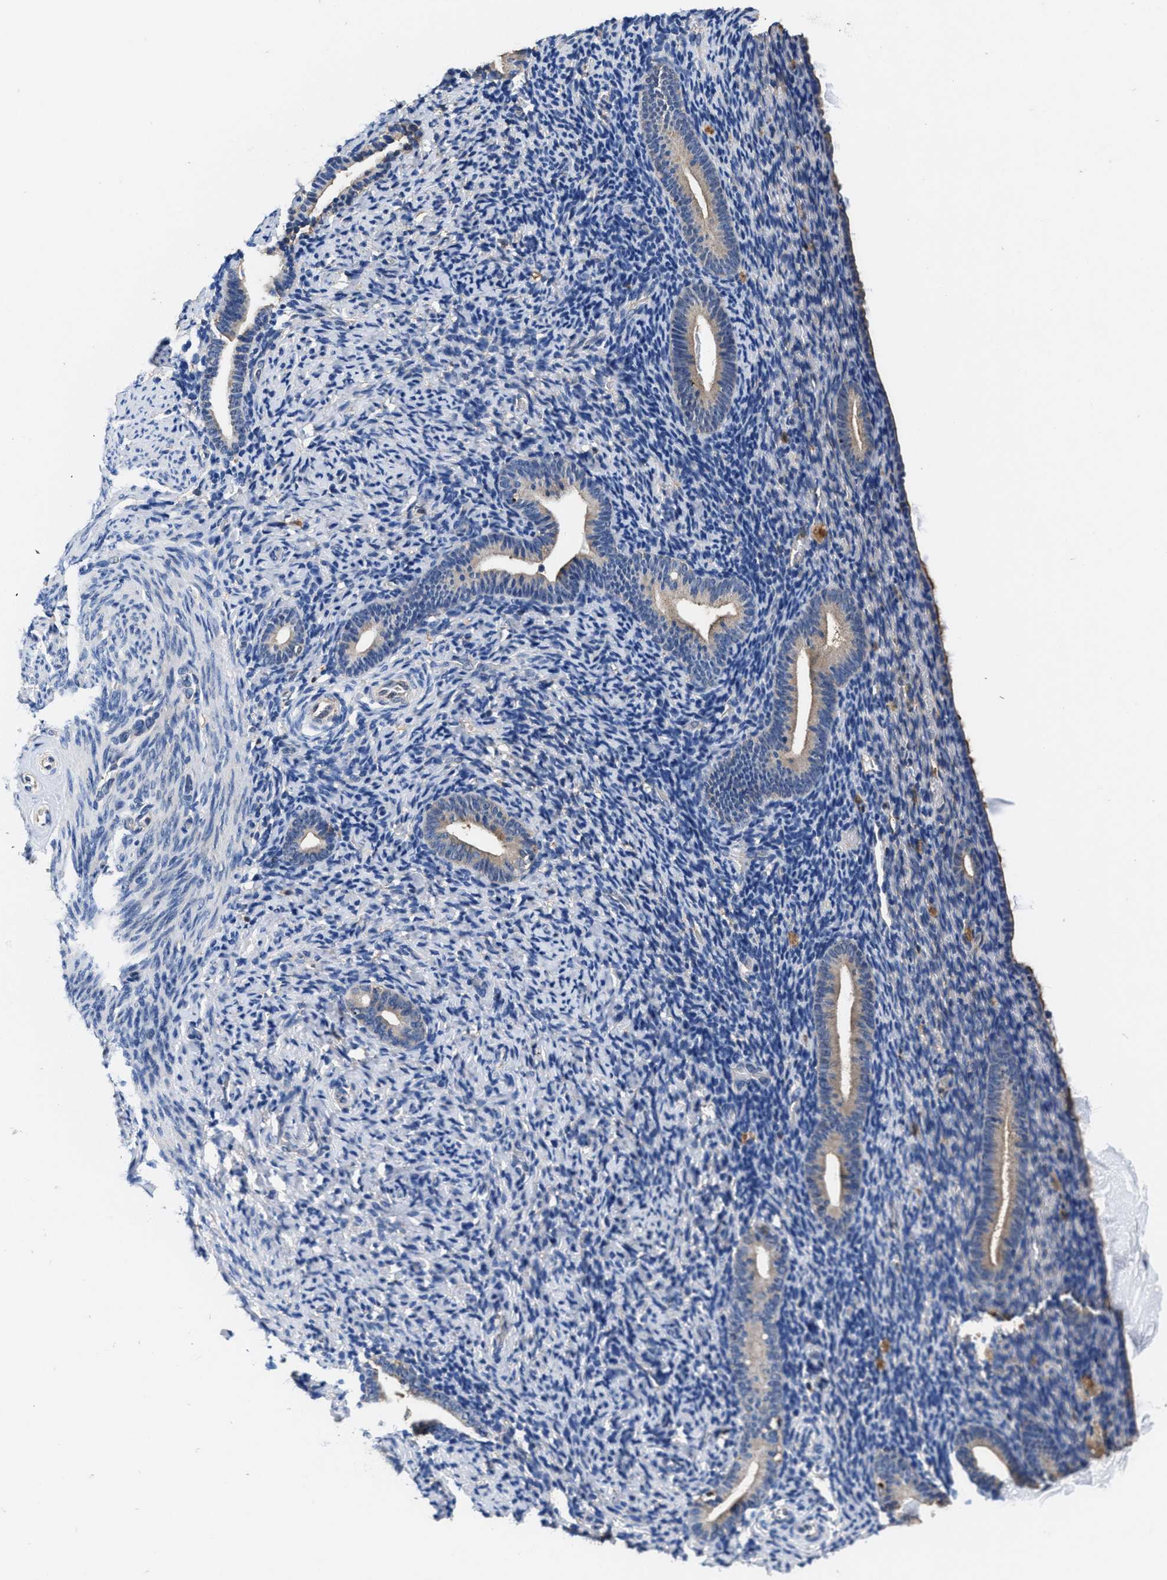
{"staining": {"intensity": "negative", "quantity": "none", "location": "none"}, "tissue": "endometrium", "cell_type": "Cells in endometrial stroma", "image_type": "normal", "snomed": [{"axis": "morphology", "description": "Normal tissue, NOS"}, {"axis": "topography", "description": "Endometrium"}], "caption": "Cells in endometrial stroma are negative for protein expression in unremarkable human endometrium. The staining is performed using DAB brown chromogen with nuclei counter-stained in using hematoxylin.", "gene": "ACLY", "patient": {"sex": "female", "age": 51}}